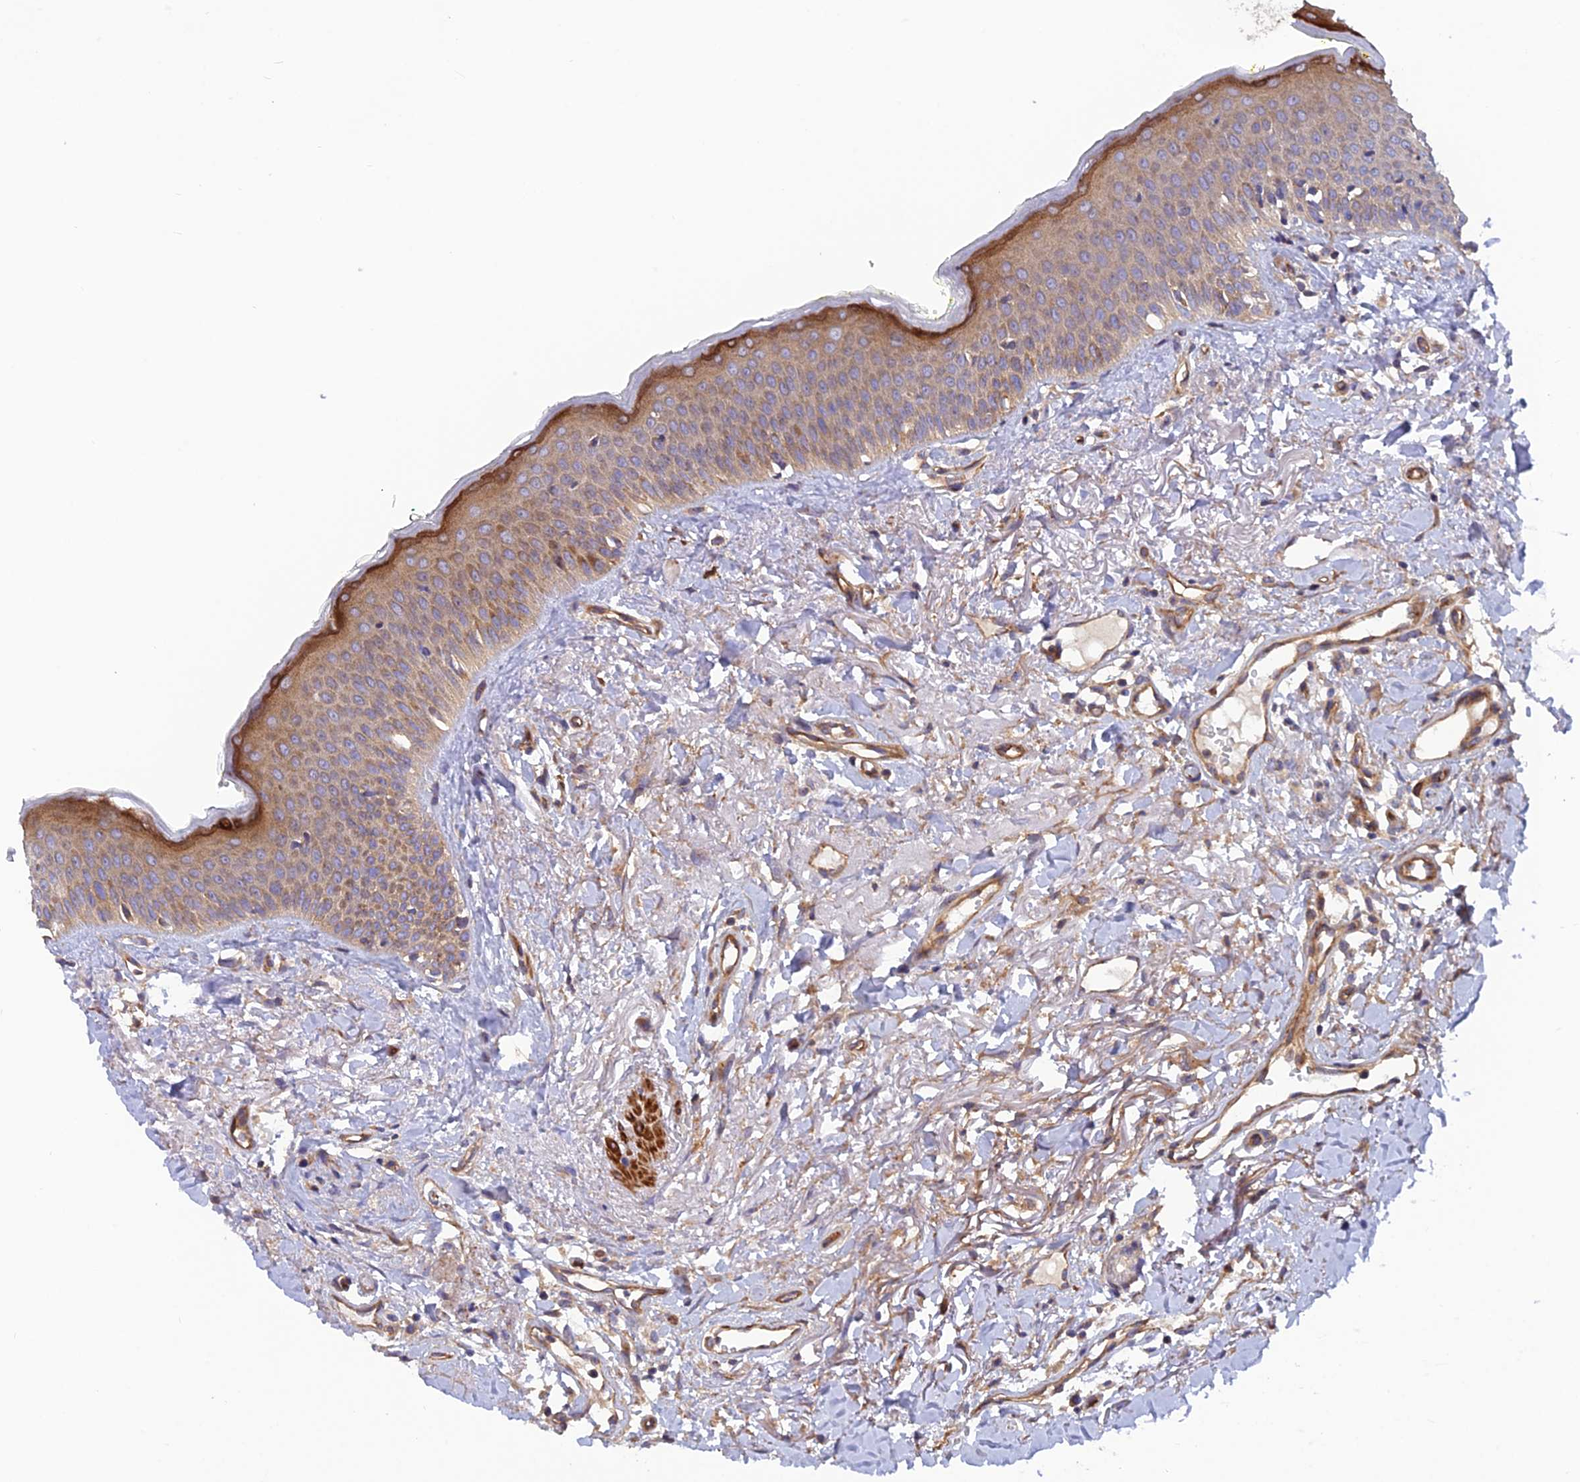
{"staining": {"intensity": "moderate", "quantity": ">75%", "location": "cytoplasmic/membranous"}, "tissue": "oral mucosa", "cell_type": "Squamous epithelial cells", "image_type": "normal", "snomed": [{"axis": "morphology", "description": "Normal tissue, NOS"}, {"axis": "topography", "description": "Oral tissue"}], "caption": "Oral mucosa stained with IHC exhibits moderate cytoplasmic/membranous staining in approximately >75% of squamous epithelial cells.", "gene": "ADAMTS15", "patient": {"sex": "female", "age": 70}}